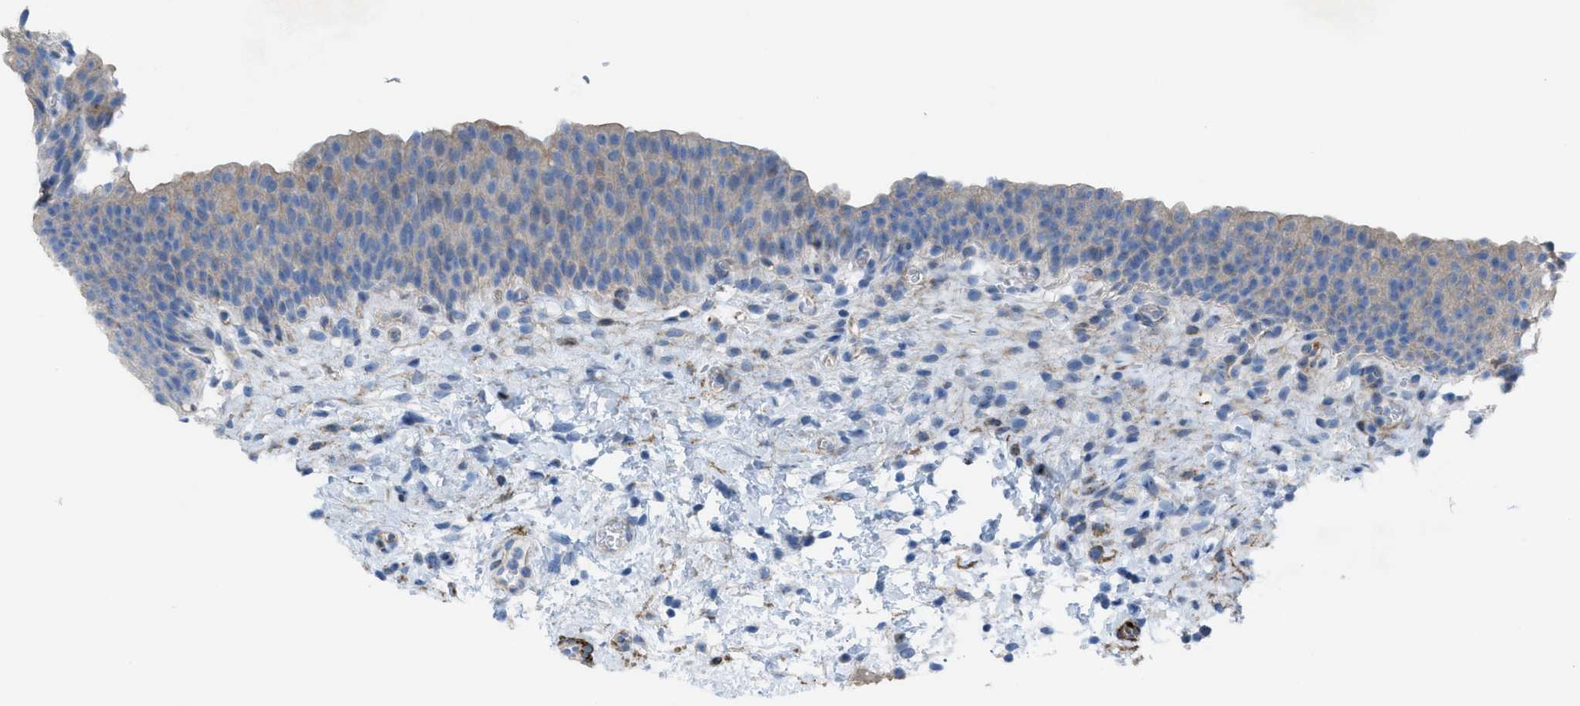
{"staining": {"intensity": "weak", "quantity": "<25%", "location": "cytoplasmic/membranous"}, "tissue": "urinary bladder", "cell_type": "Urothelial cells", "image_type": "normal", "snomed": [{"axis": "morphology", "description": "Normal tissue, NOS"}, {"axis": "topography", "description": "Urinary bladder"}], "caption": "The IHC histopathology image has no significant staining in urothelial cells of urinary bladder.", "gene": "KCNH7", "patient": {"sex": "male", "age": 37}}